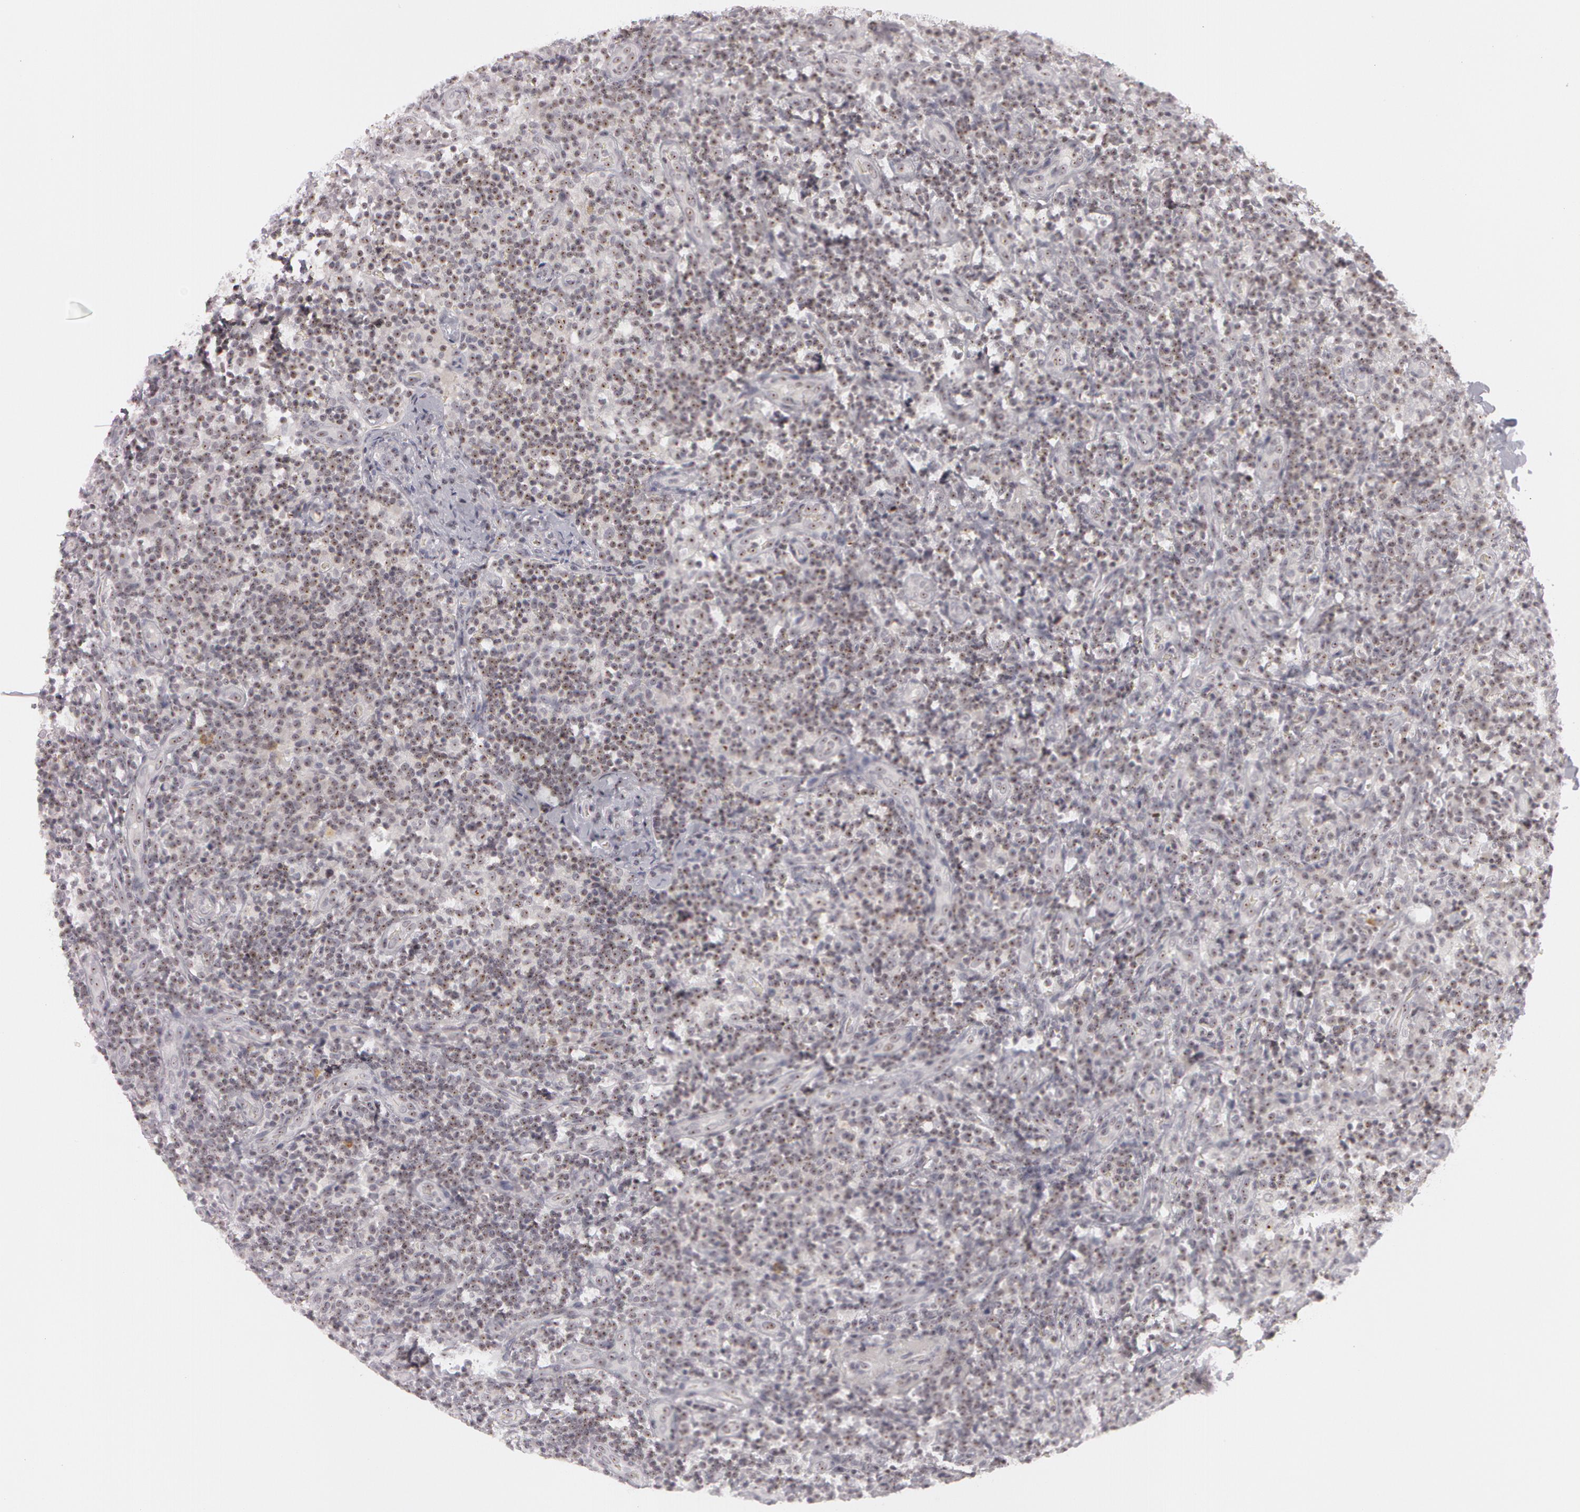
{"staining": {"intensity": "weak", "quantity": ">75%", "location": "nuclear"}, "tissue": "lymph node", "cell_type": "Germinal center cells", "image_type": "normal", "snomed": [{"axis": "morphology", "description": "Normal tissue, NOS"}, {"axis": "morphology", "description": "Inflammation, NOS"}, {"axis": "topography", "description": "Lymph node"}], "caption": "Benign lymph node was stained to show a protein in brown. There is low levels of weak nuclear staining in about >75% of germinal center cells. (IHC, brightfield microscopy, high magnification).", "gene": "FBL", "patient": {"sex": "male", "age": 46}}